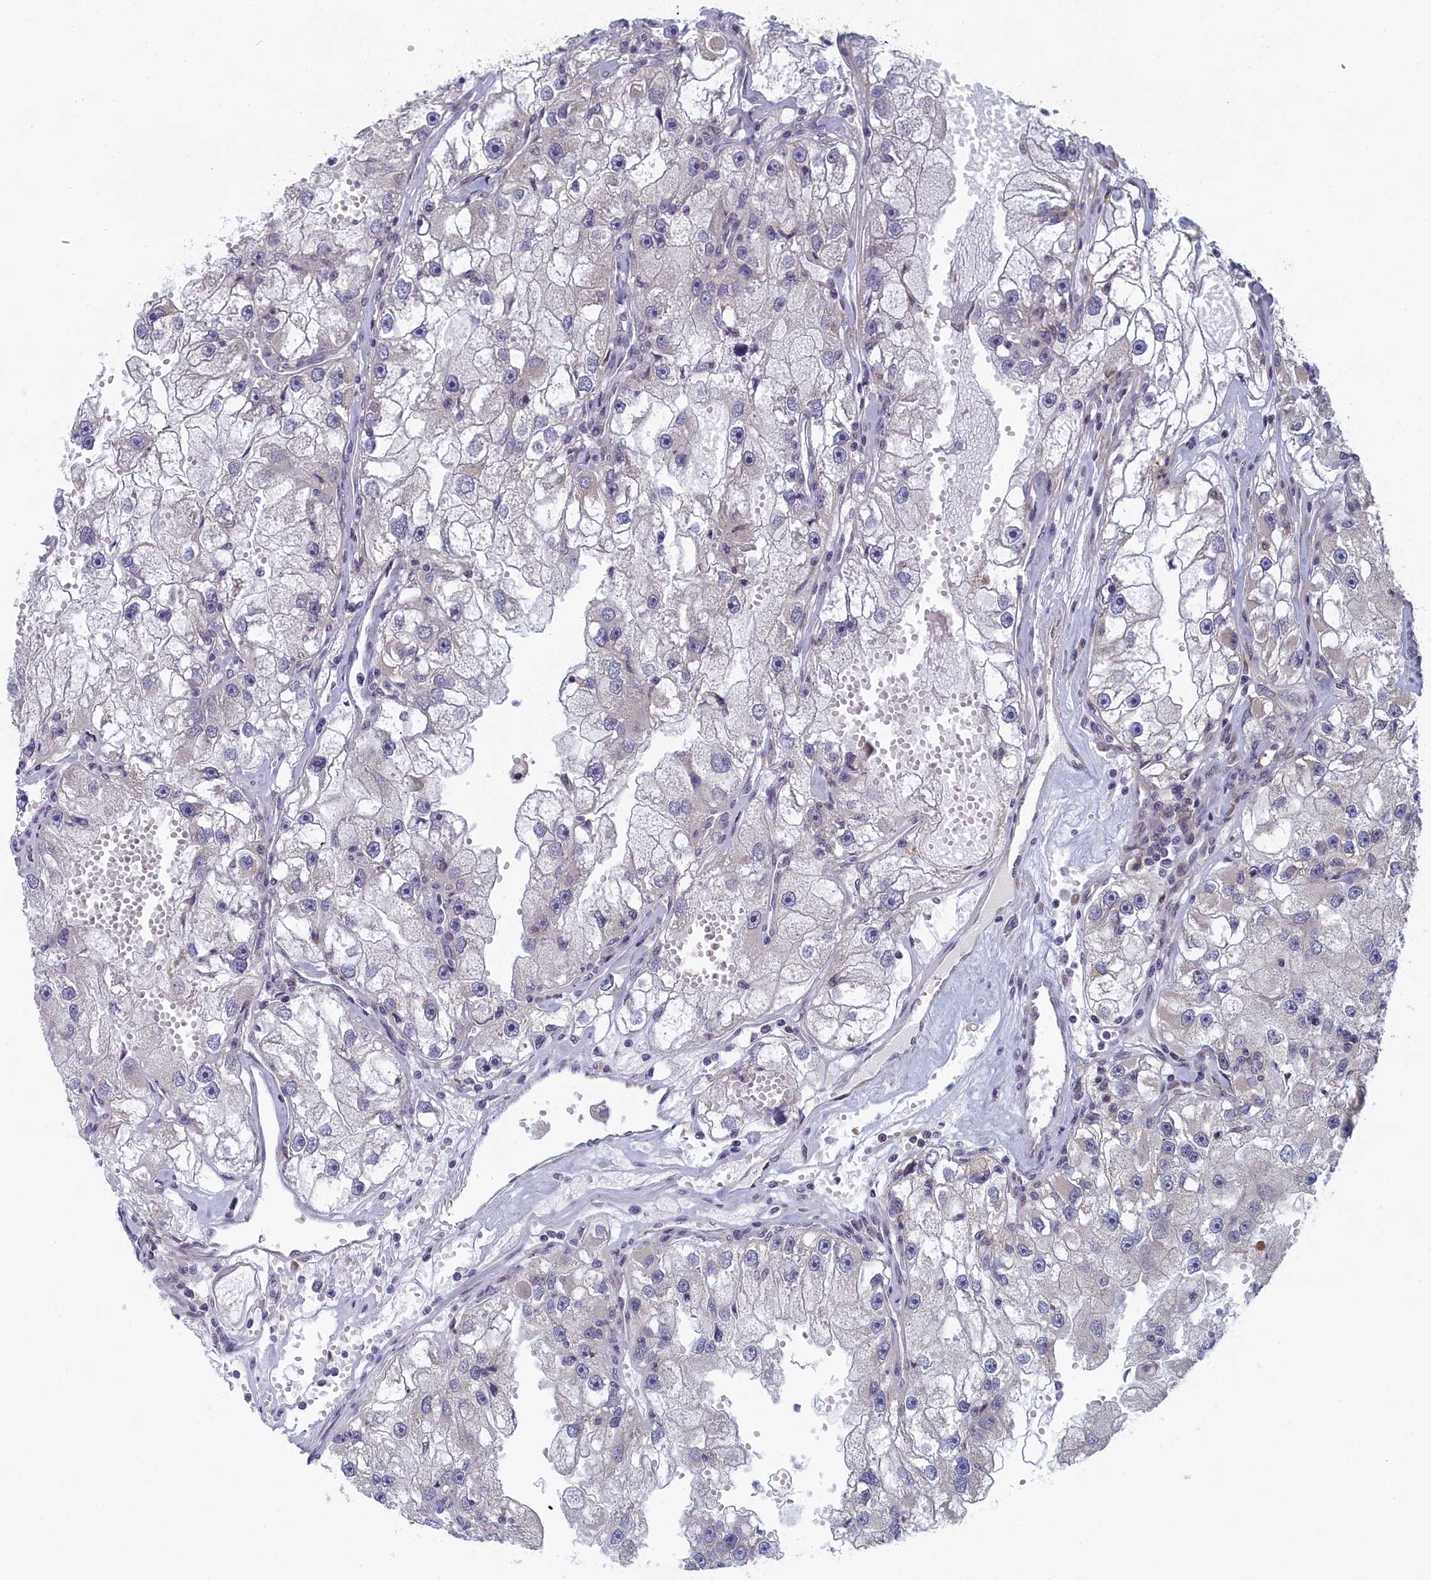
{"staining": {"intensity": "negative", "quantity": "none", "location": "none"}, "tissue": "renal cancer", "cell_type": "Tumor cells", "image_type": "cancer", "snomed": [{"axis": "morphology", "description": "Adenocarcinoma, NOS"}, {"axis": "topography", "description": "Kidney"}], "caption": "High power microscopy histopathology image of an IHC micrograph of renal adenocarcinoma, revealing no significant expression in tumor cells.", "gene": "DNAJC17", "patient": {"sex": "male", "age": 63}}